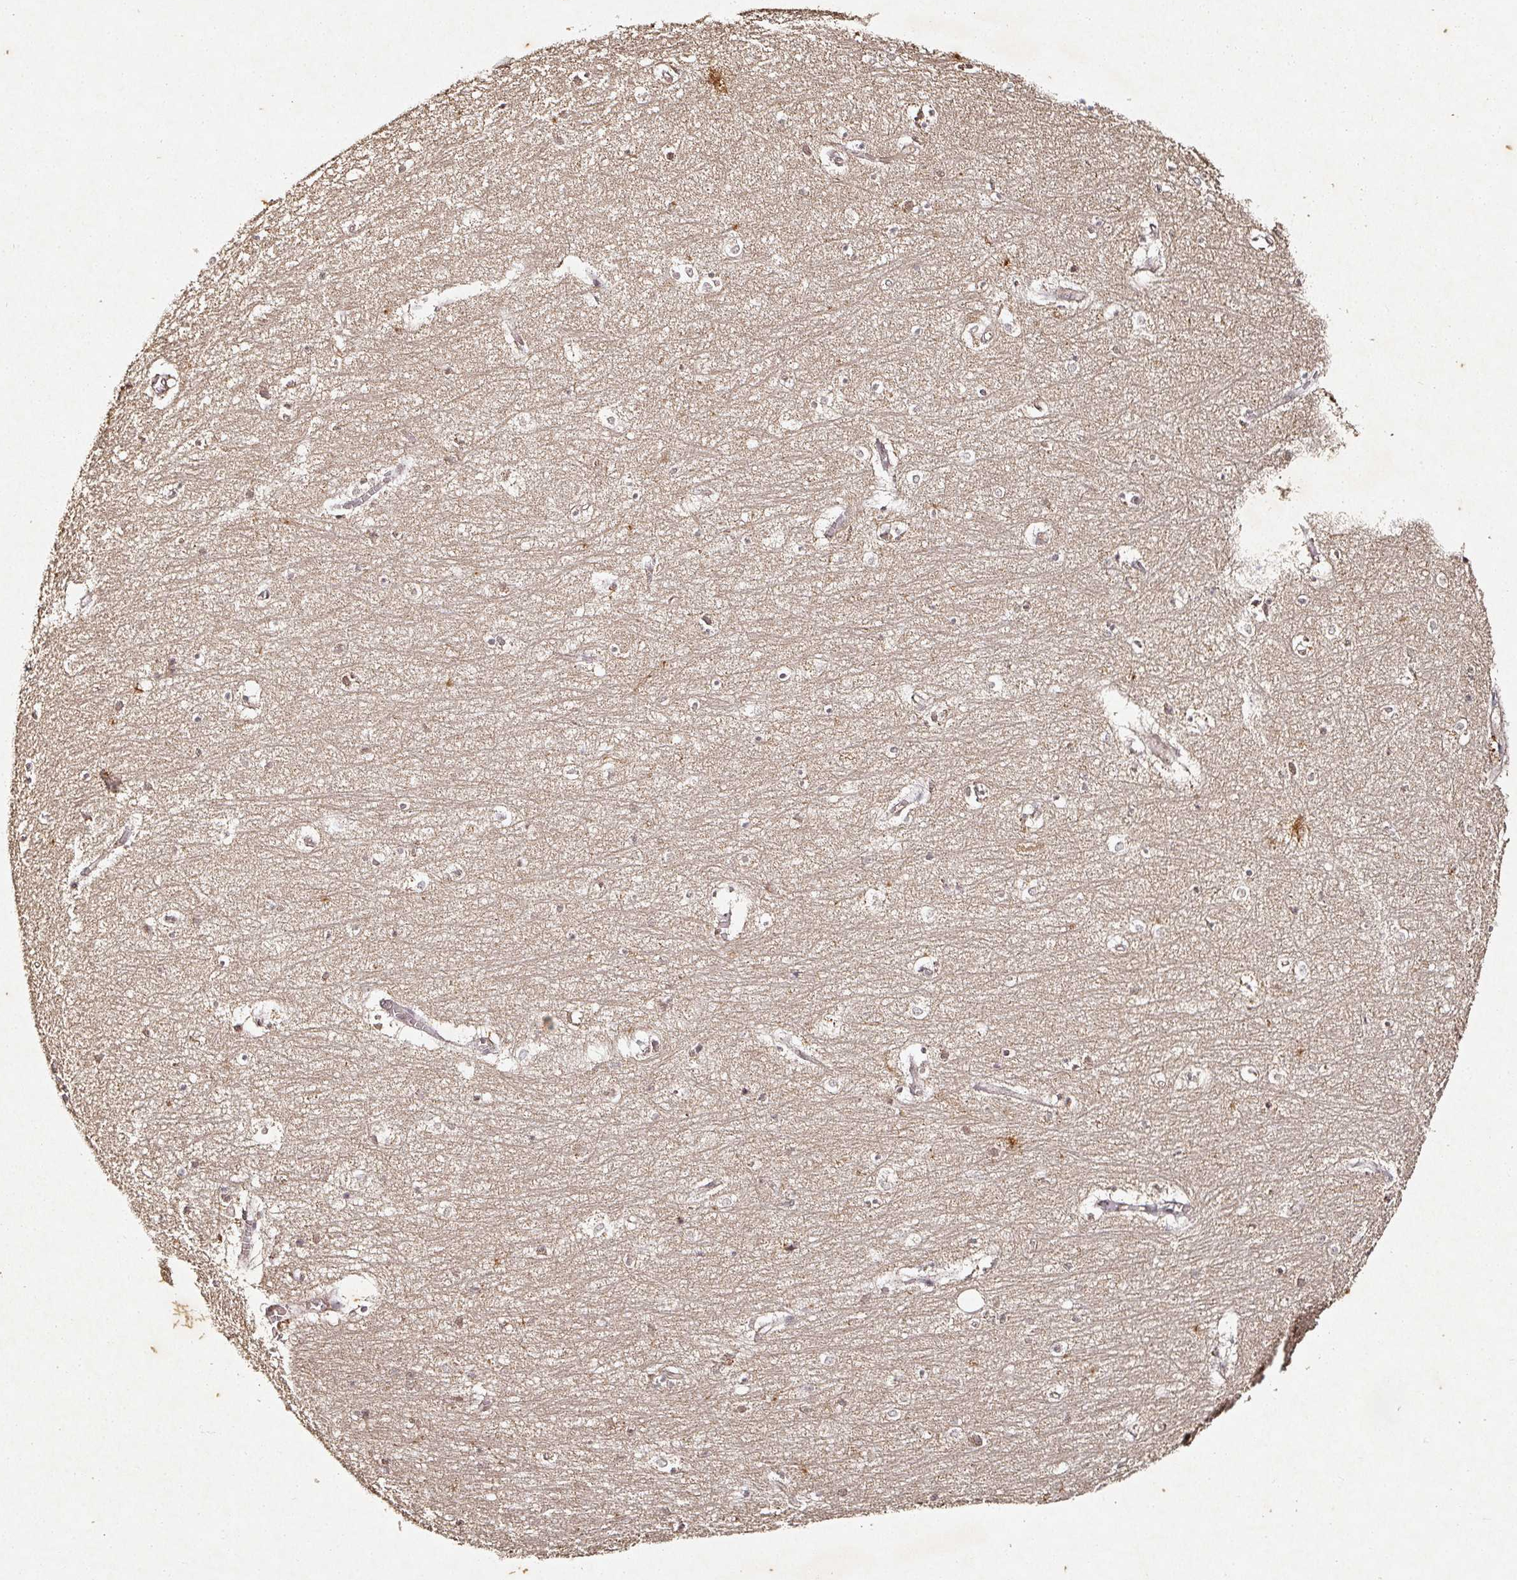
{"staining": {"intensity": "negative", "quantity": "none", "location": "none"}, "tissue": "hippocampus", "cell_type": "Glial cells", "image_type": "normal", "snomed": [{"axis": "morphology", "description": "Normal tissue, NOS"}, {"axis": "topography", "description": "Hippocampus"}], "caption": "There is no significant expression in glial cells of hippocampus. (DAB (3,3'-diaminobenzidine) IHC visualized using brightfield microscopy, high magnification).", "gene": "CAPN5", "patient": {"sex": "female", "age": 64}}